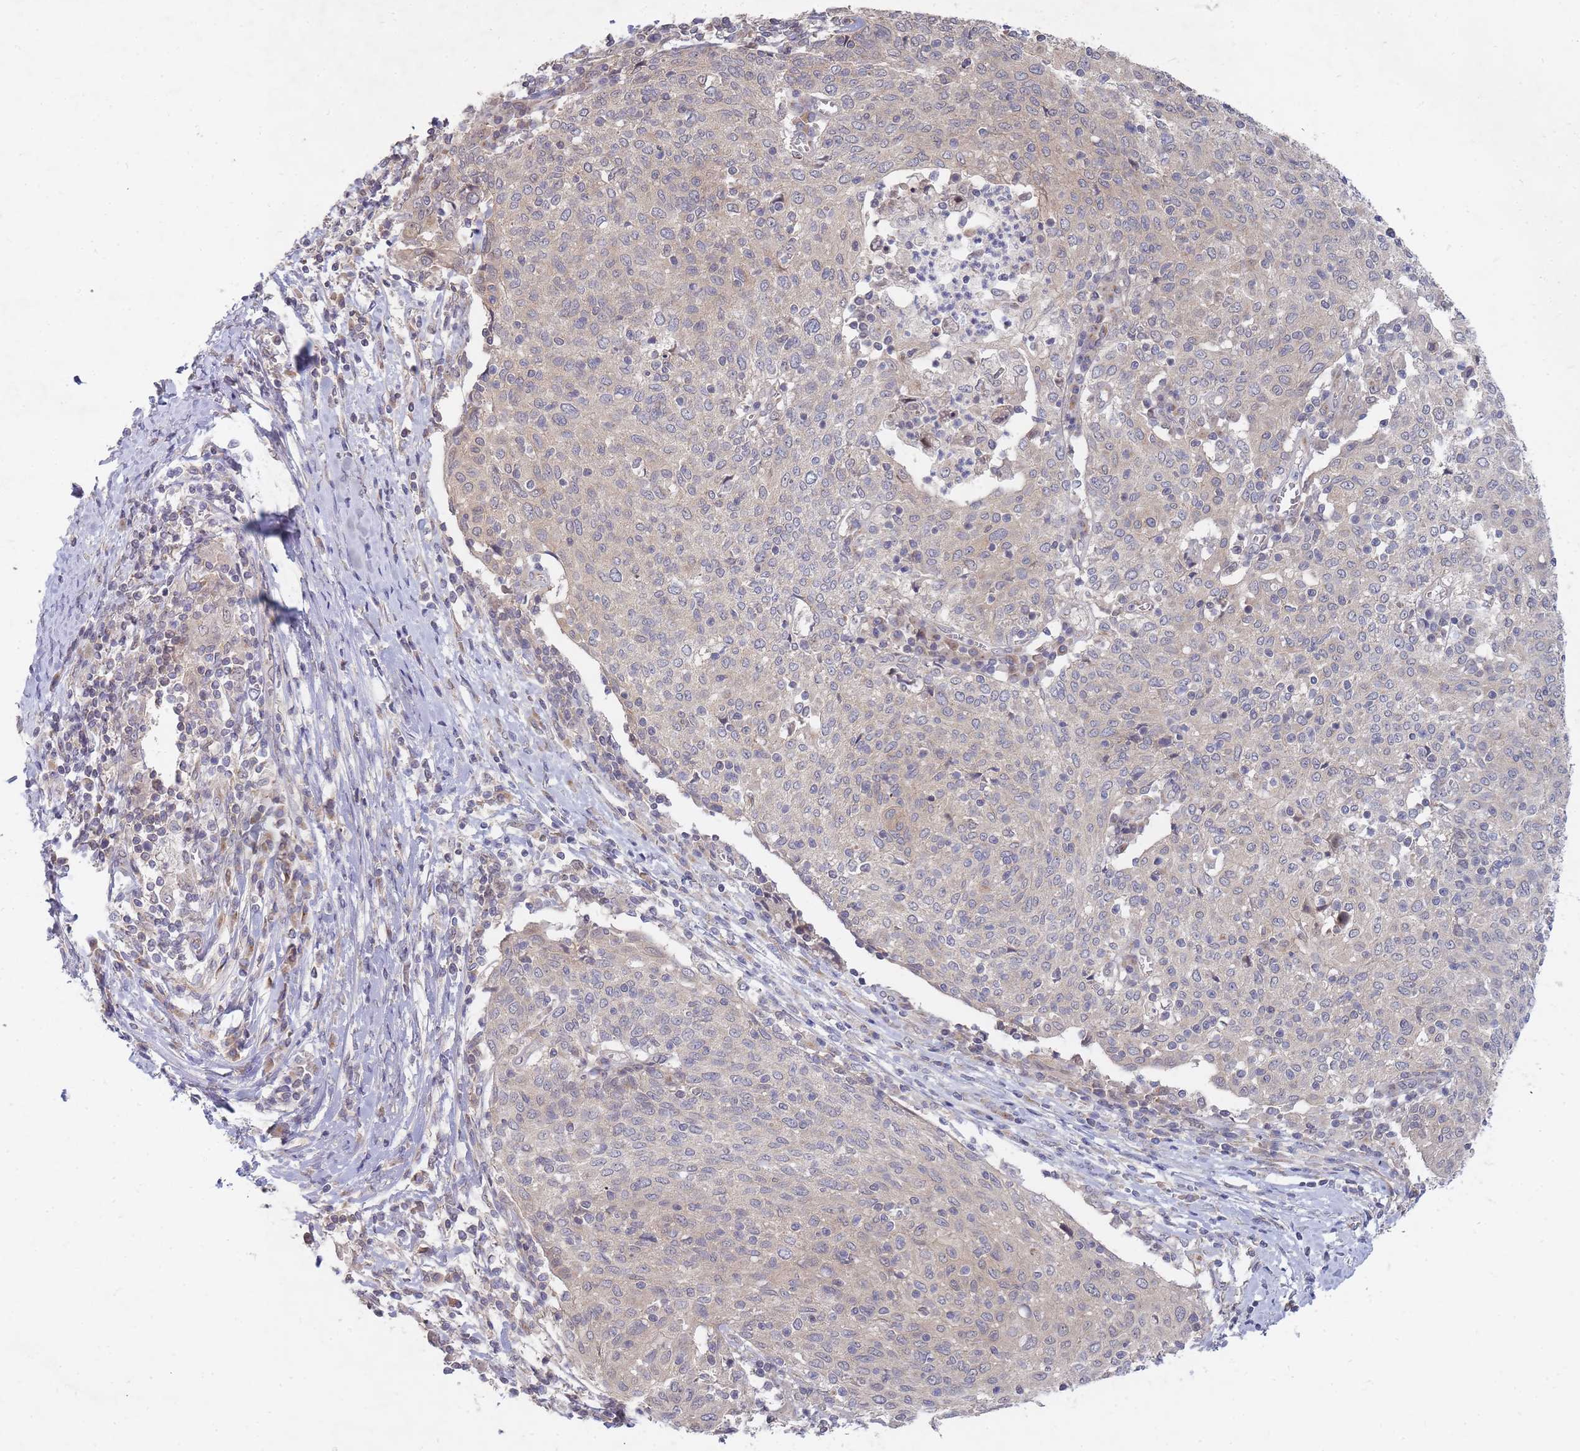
{"staining": {"intensity": "negative", "quantity": "none", "location": "none"}, "tissue": "cervical cancer", "cell_type": "Tumor cells", "image_type": "cancer", "snomed": [{"axis": "morphology", "description": "Squamous cell carcinoma, NOS"}, {"axis": "topography", "description": "Cervix"}], "caption": "DAB (3,3'-diaminobenzidine) immunohistochemical staining of human cervical squamous cell carcinoma displays no significant positivity in tumor cells. The staining was performed using DAB to visualize the protein expression in brown, while the nuclei were stained in blue with hematoxylin (Magnification: 20x).", "gene": "SLC35F5", "patient": {"sex": "female", "age": 52}}